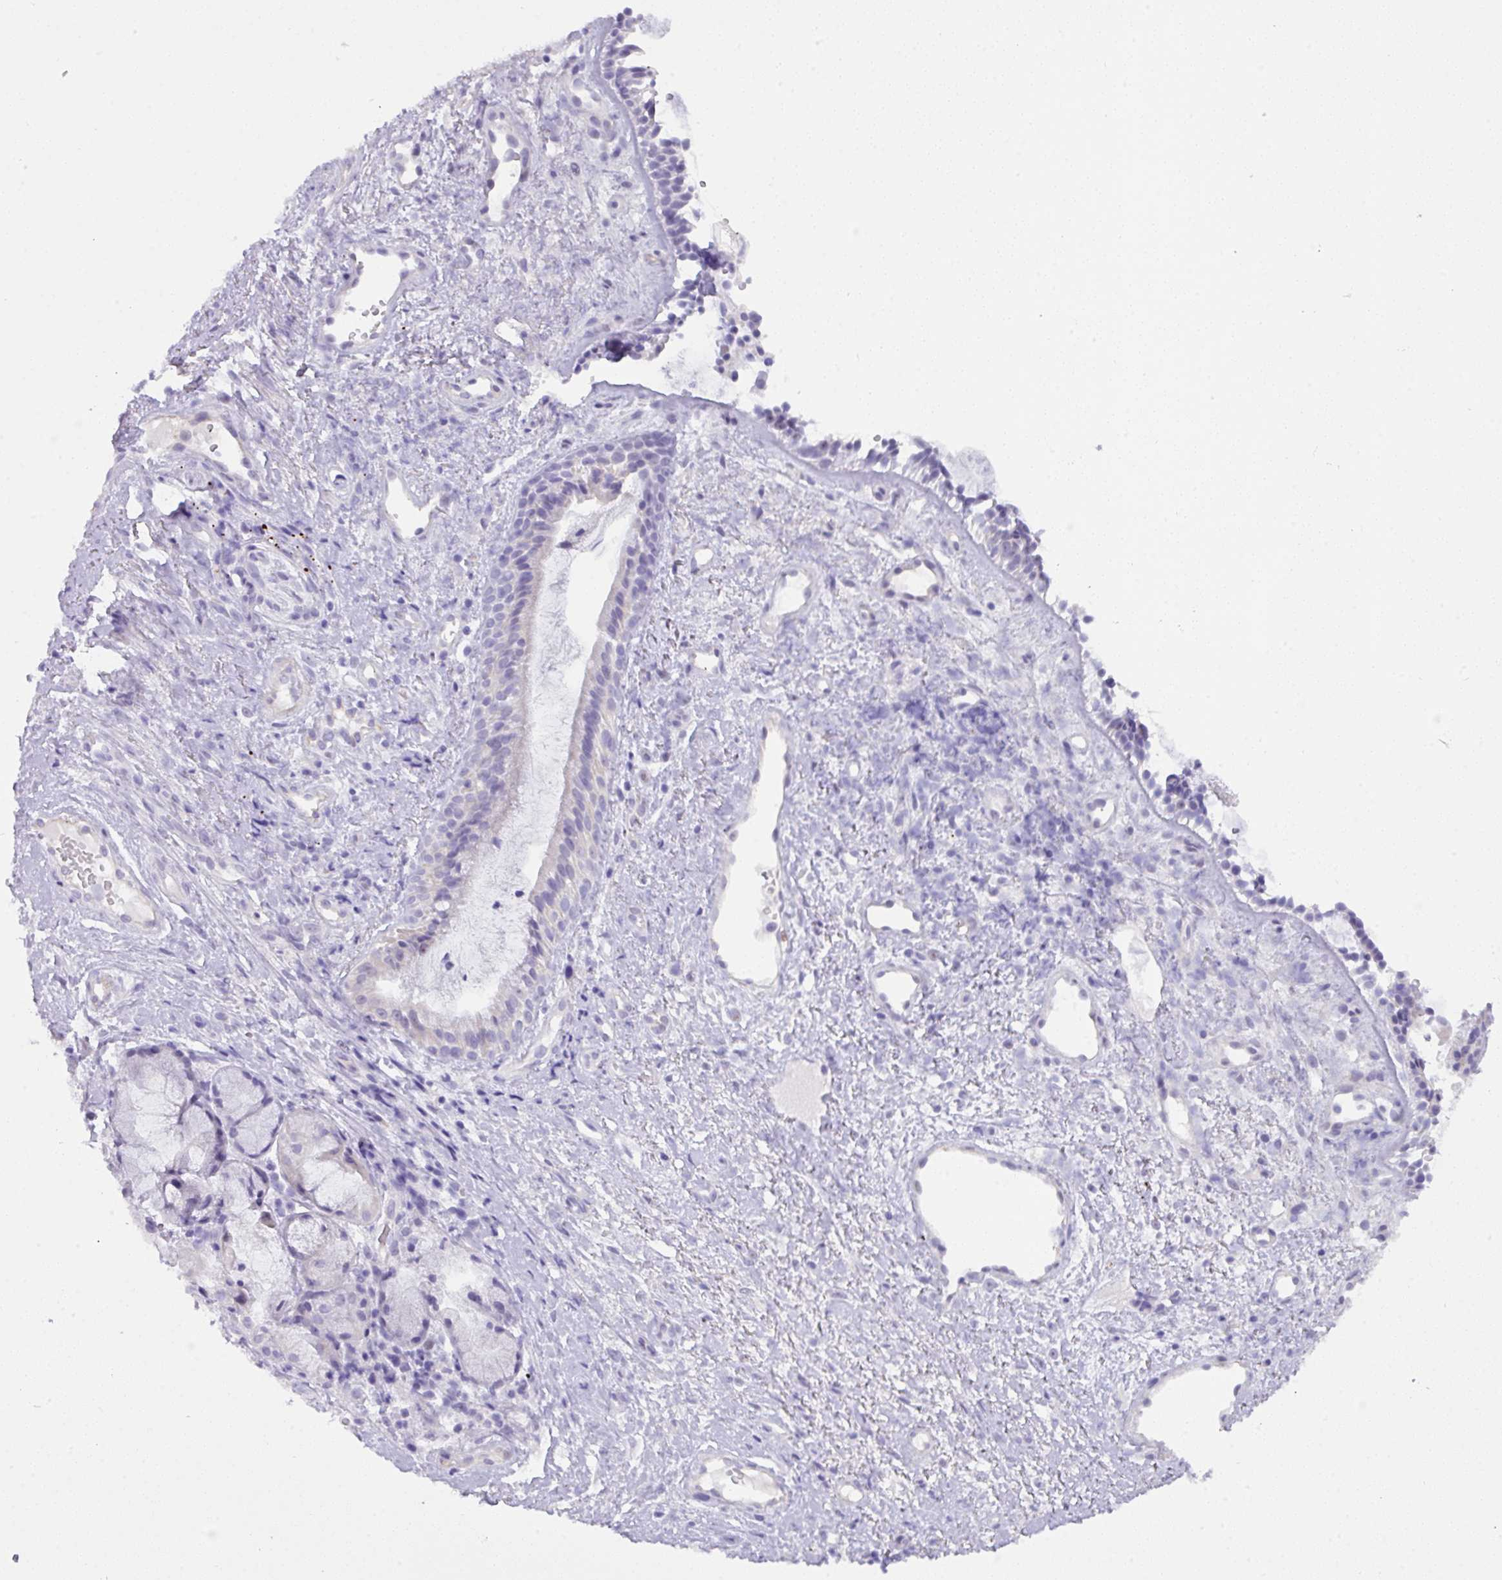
{"staining": {"intensity": "negative", "quantity": "none", "location": "none"}, "tissue": "nasopharynx", "cell_type": "Respiratory epithelial cells", "image_type": "normal", "snomed": [{"axis": "morphology", "description": "Normal tissue, NOS"}, {"axis": "topography", "description": "Cartilage tissue"}, {"axis": "topography", "description": "Nasopharynx"}, {"axis": "topography", "description": "Thyroid gland"}], "caption": "Respiratory epithelial cells show no significant staining in benign nasopharynx. Brightfield microscopy of immunohistochemistry stained with DAB (brown) and hematoxylin (blue), captured at high magnification.", "gene": "MRM2", "patient": {"sex": "male", "age": 63}}